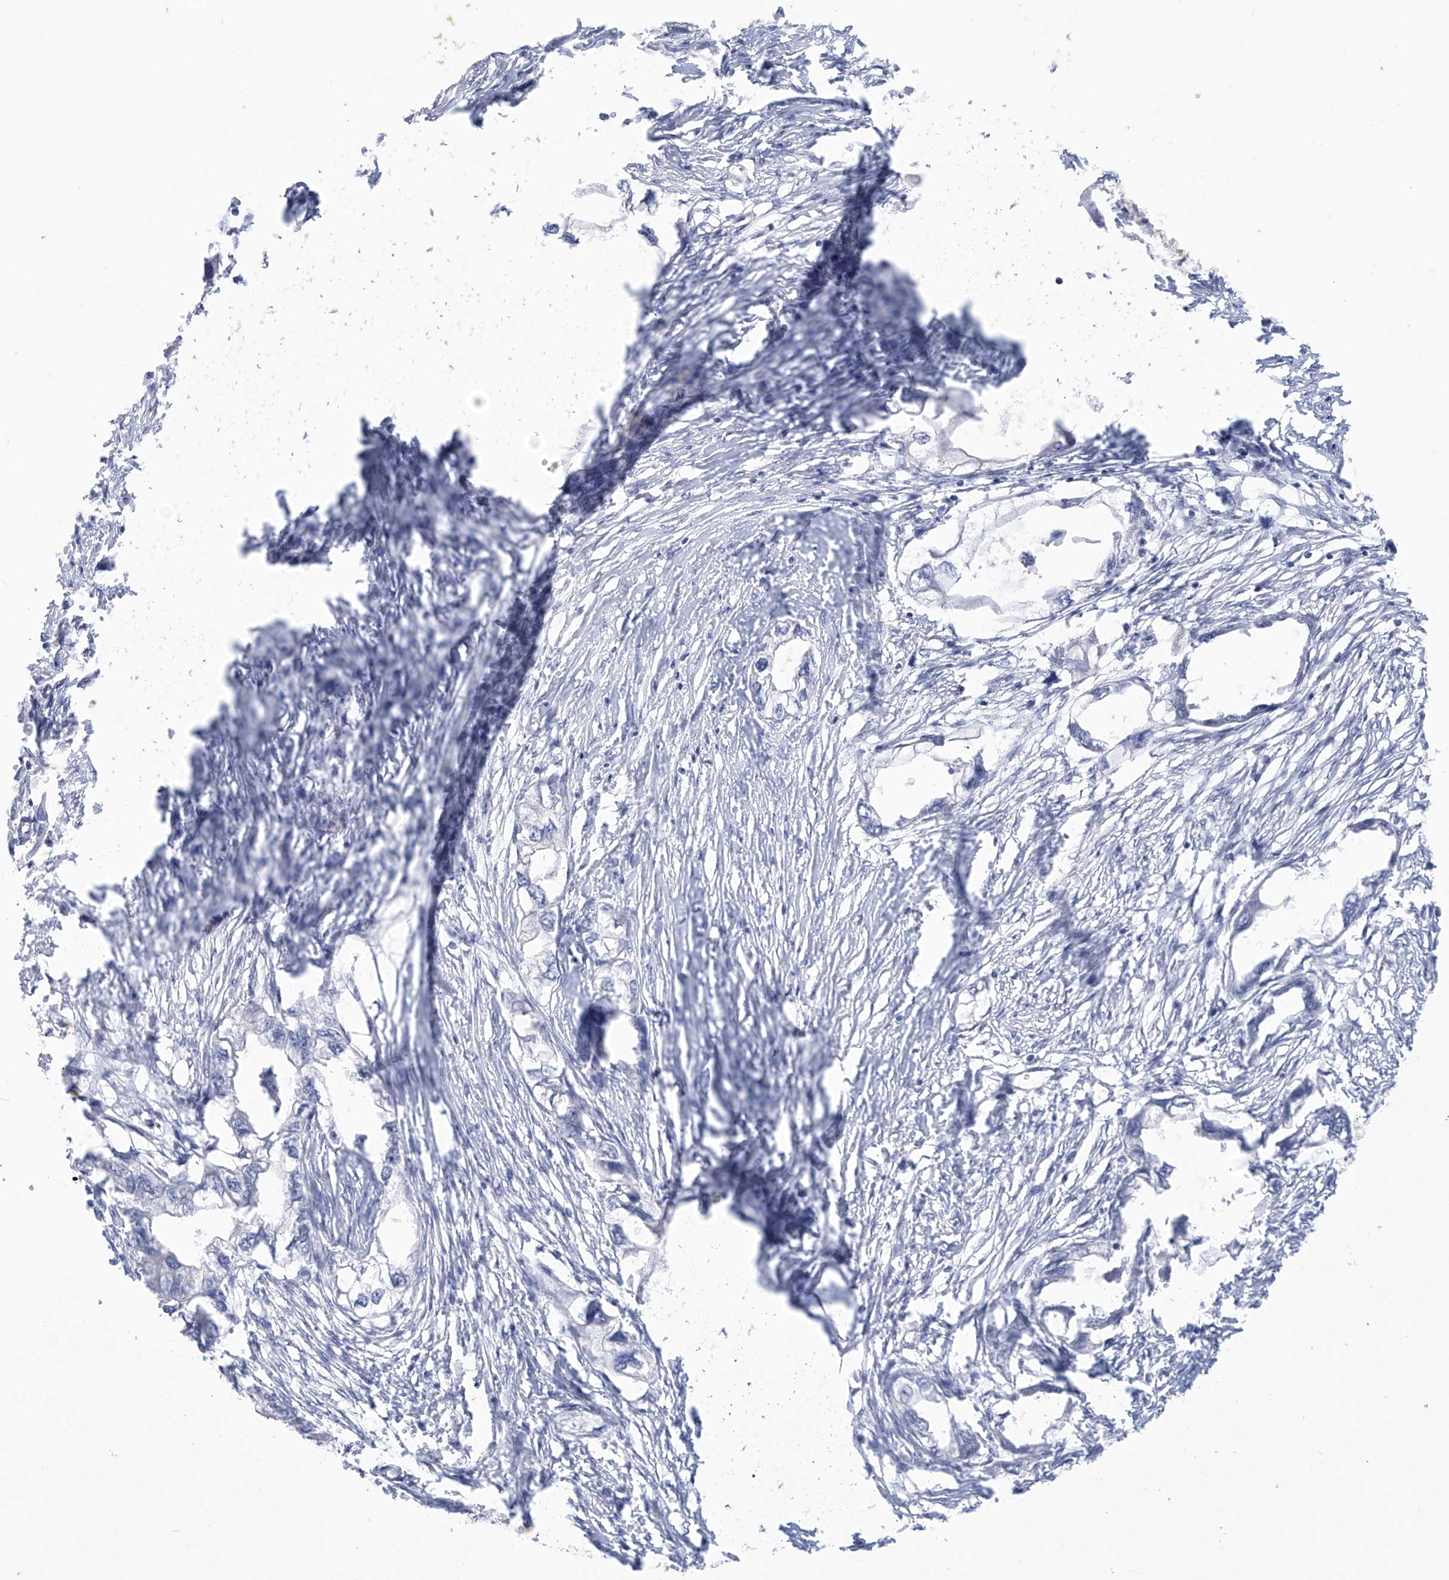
{"staining": {"intensity": "negative", "quantity": "none", "location": "none"}, "tissue": "endometrial cancer", "cell_type": "Tumor cells", "image_type": "cancer", "snomed": [{"axis": "morphology", "description": "Adenocarcinoma, NOS"}, {"axis": "morphology", "description": "Adenocarcinoma, metastatic, NOS"}, {"axis": "topography", "description": "Adipose tissue"}, {"axis": "topography", "description": "Endometrium"}], "caption": "Tumor cells show no significant positivity in endometrial cancer. (Stains: DAB IHC with hematoxylin counter stain, Microscopy: brightfield microscopy at high magnification).", "gene": "IBA57", "patient": {"sex": "female", "age": 67}}